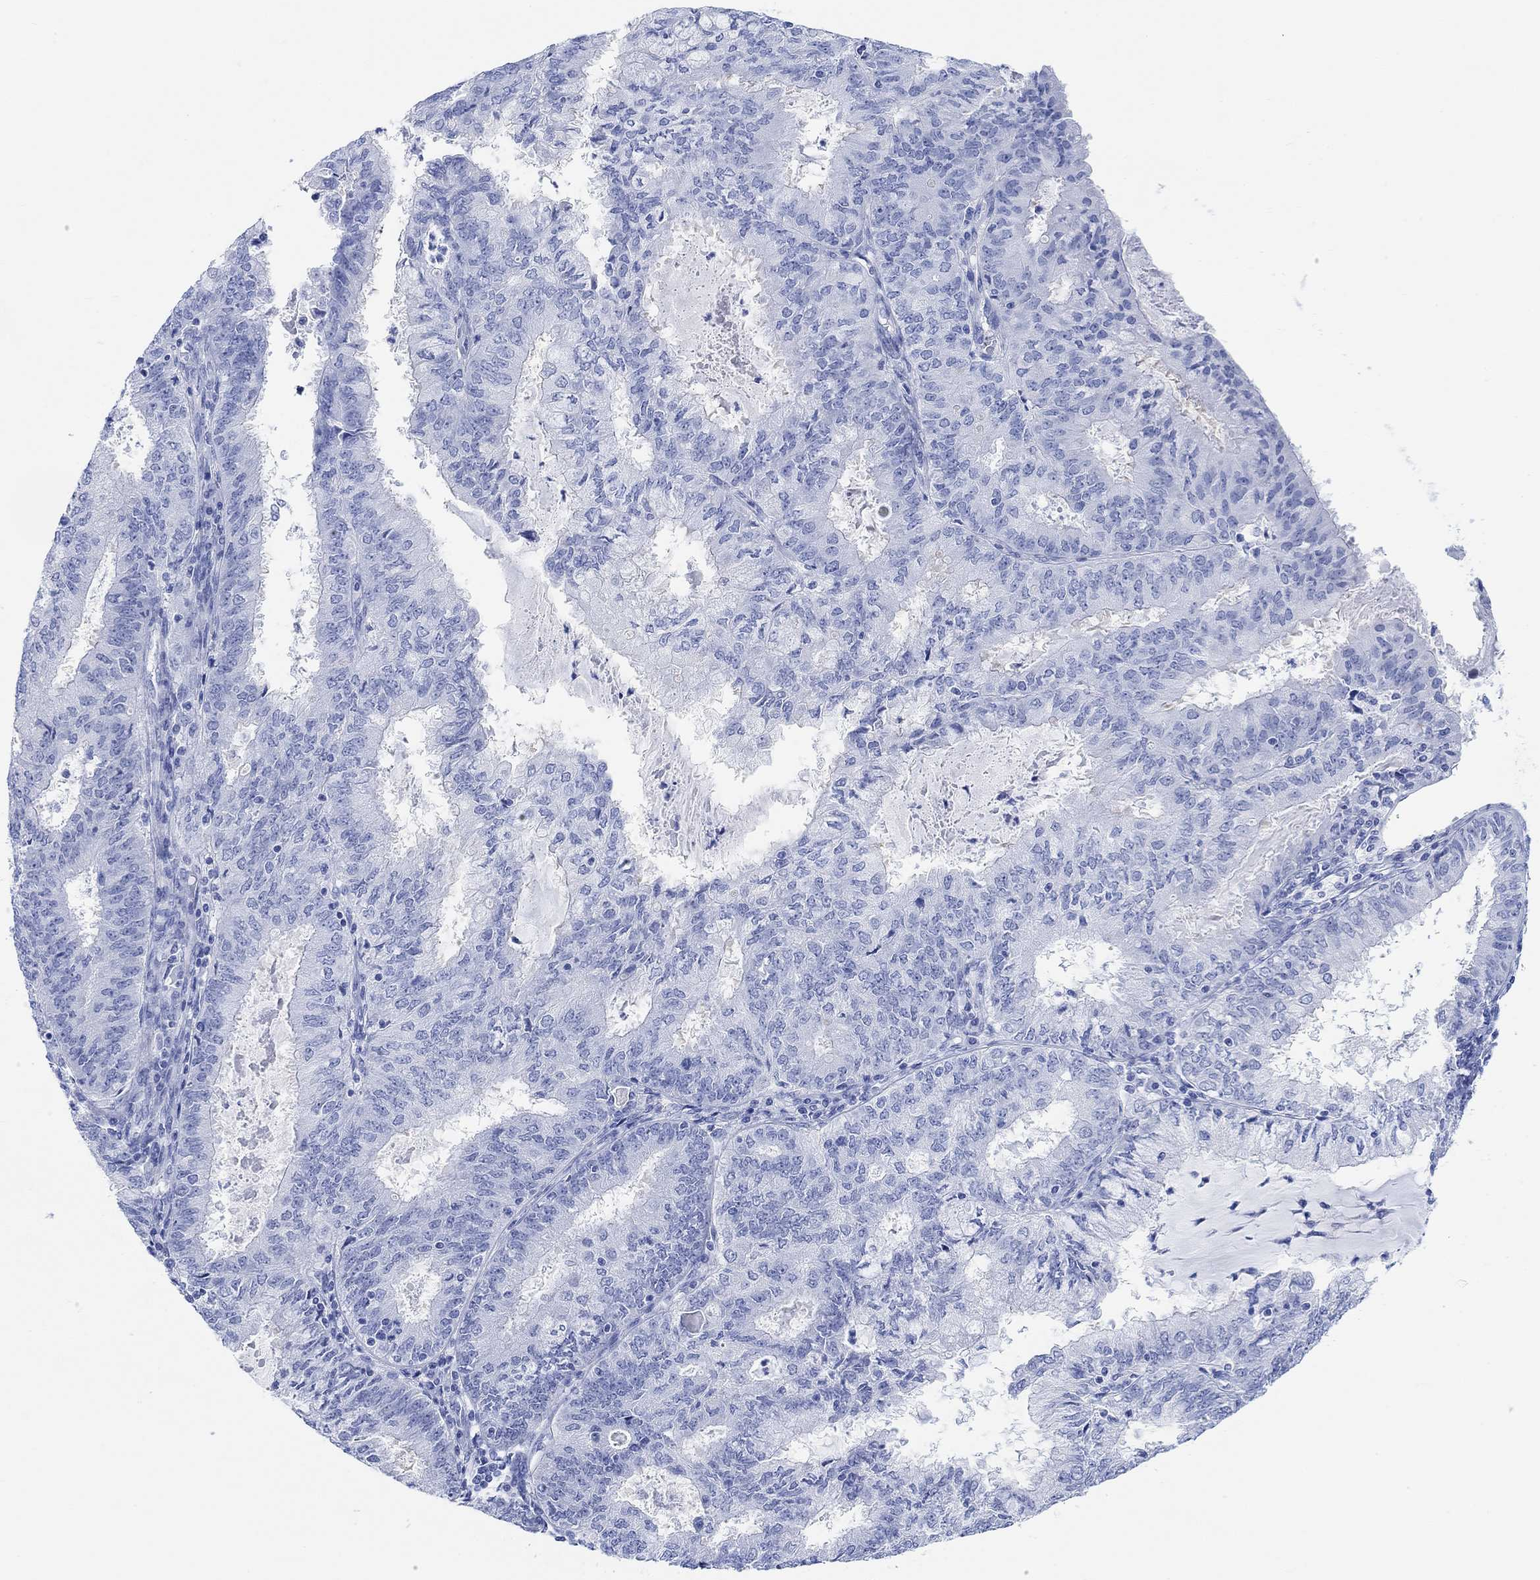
{"staining": {"intensity": "negative", "quantity": "none", "location": "none"}, "tissue": "endometrial cancer", "cell_type": "Tumor cells", "image_type": "cancer", "snomed": [{"axis": "morphology", "description": "Adenocarcinoma, NOS"}, {"axis": "topography", "description": "Endometrium"}], "caption": "DAB (3,3'-diaminobenzidine) immunohistochemical staining of adenocarcinoma (endometrial) demonstrates no significant staining in tumor cells.", "gene": "ANKRD33", "patient": {"sex": "female", "age": 57}}